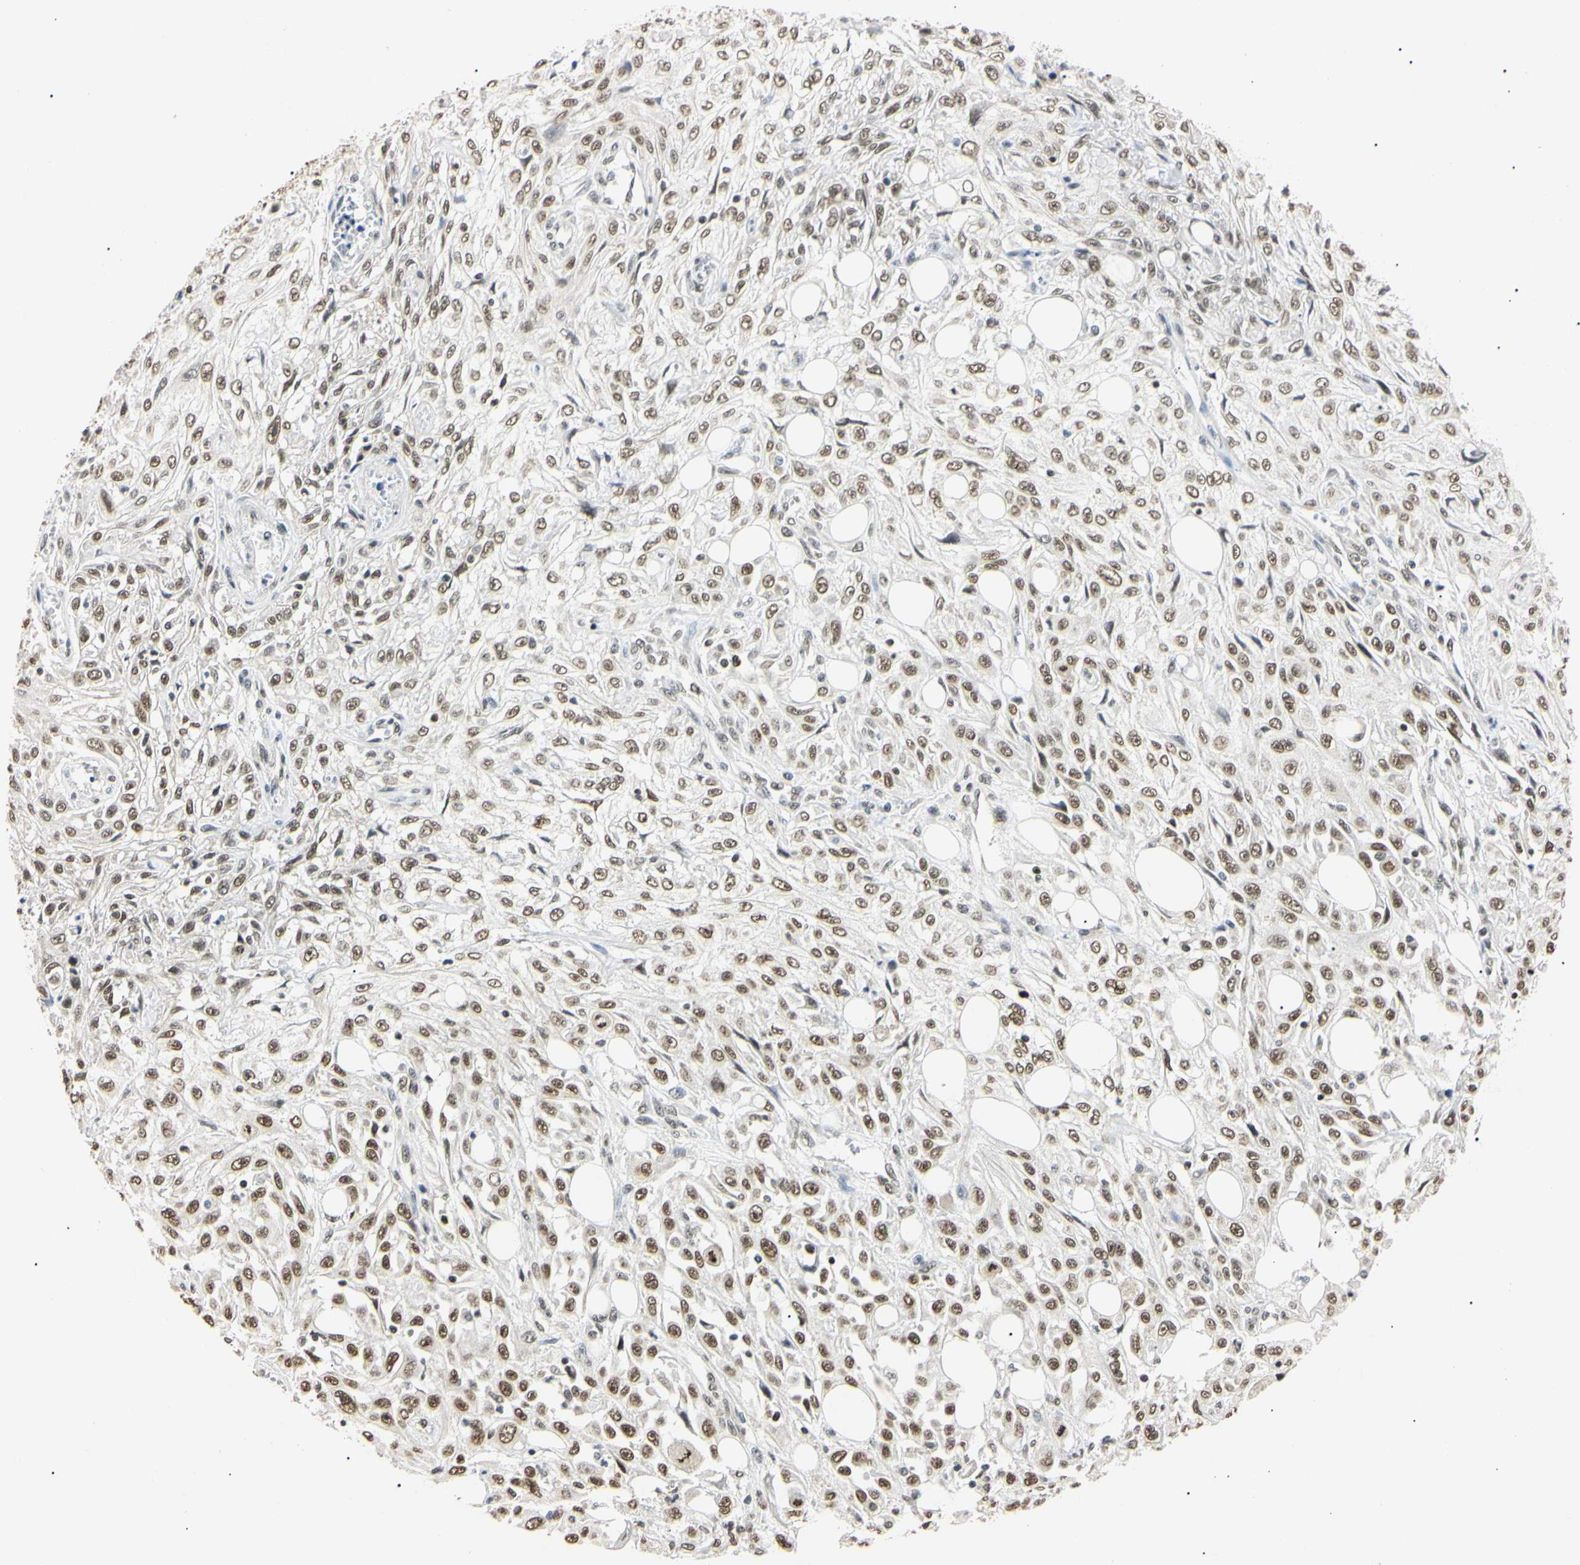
{"staining": {"intensity": "moderate", "quantity": ">75%", "location": "nuclear"}, "tissue": "skin cancer", "cell_type": "Tumor cells", "image_type": "cancer", "snomed": [{"axis": "morphology", "description": "Squamous cell carcinoma, NOS"}, {"axis": "morphology", "description": "Squamous cell carcinoma, metastatic, NOS"}, {"axis": "topography", "description": "Skin"}, {"axis": "topography", "description": "Lymph node"}], "caption": "Tumor cells demonstrate medium levels of moderate nuclear positivity in about >75% of cells in skin cancer (squamous cell carcinoma). Immunohistochemistry (ihc) stains the protein in brown and the nuclei are stained blue.", "gene": "SMARCA5", "patient": {"sex": "male", "age": 75}}